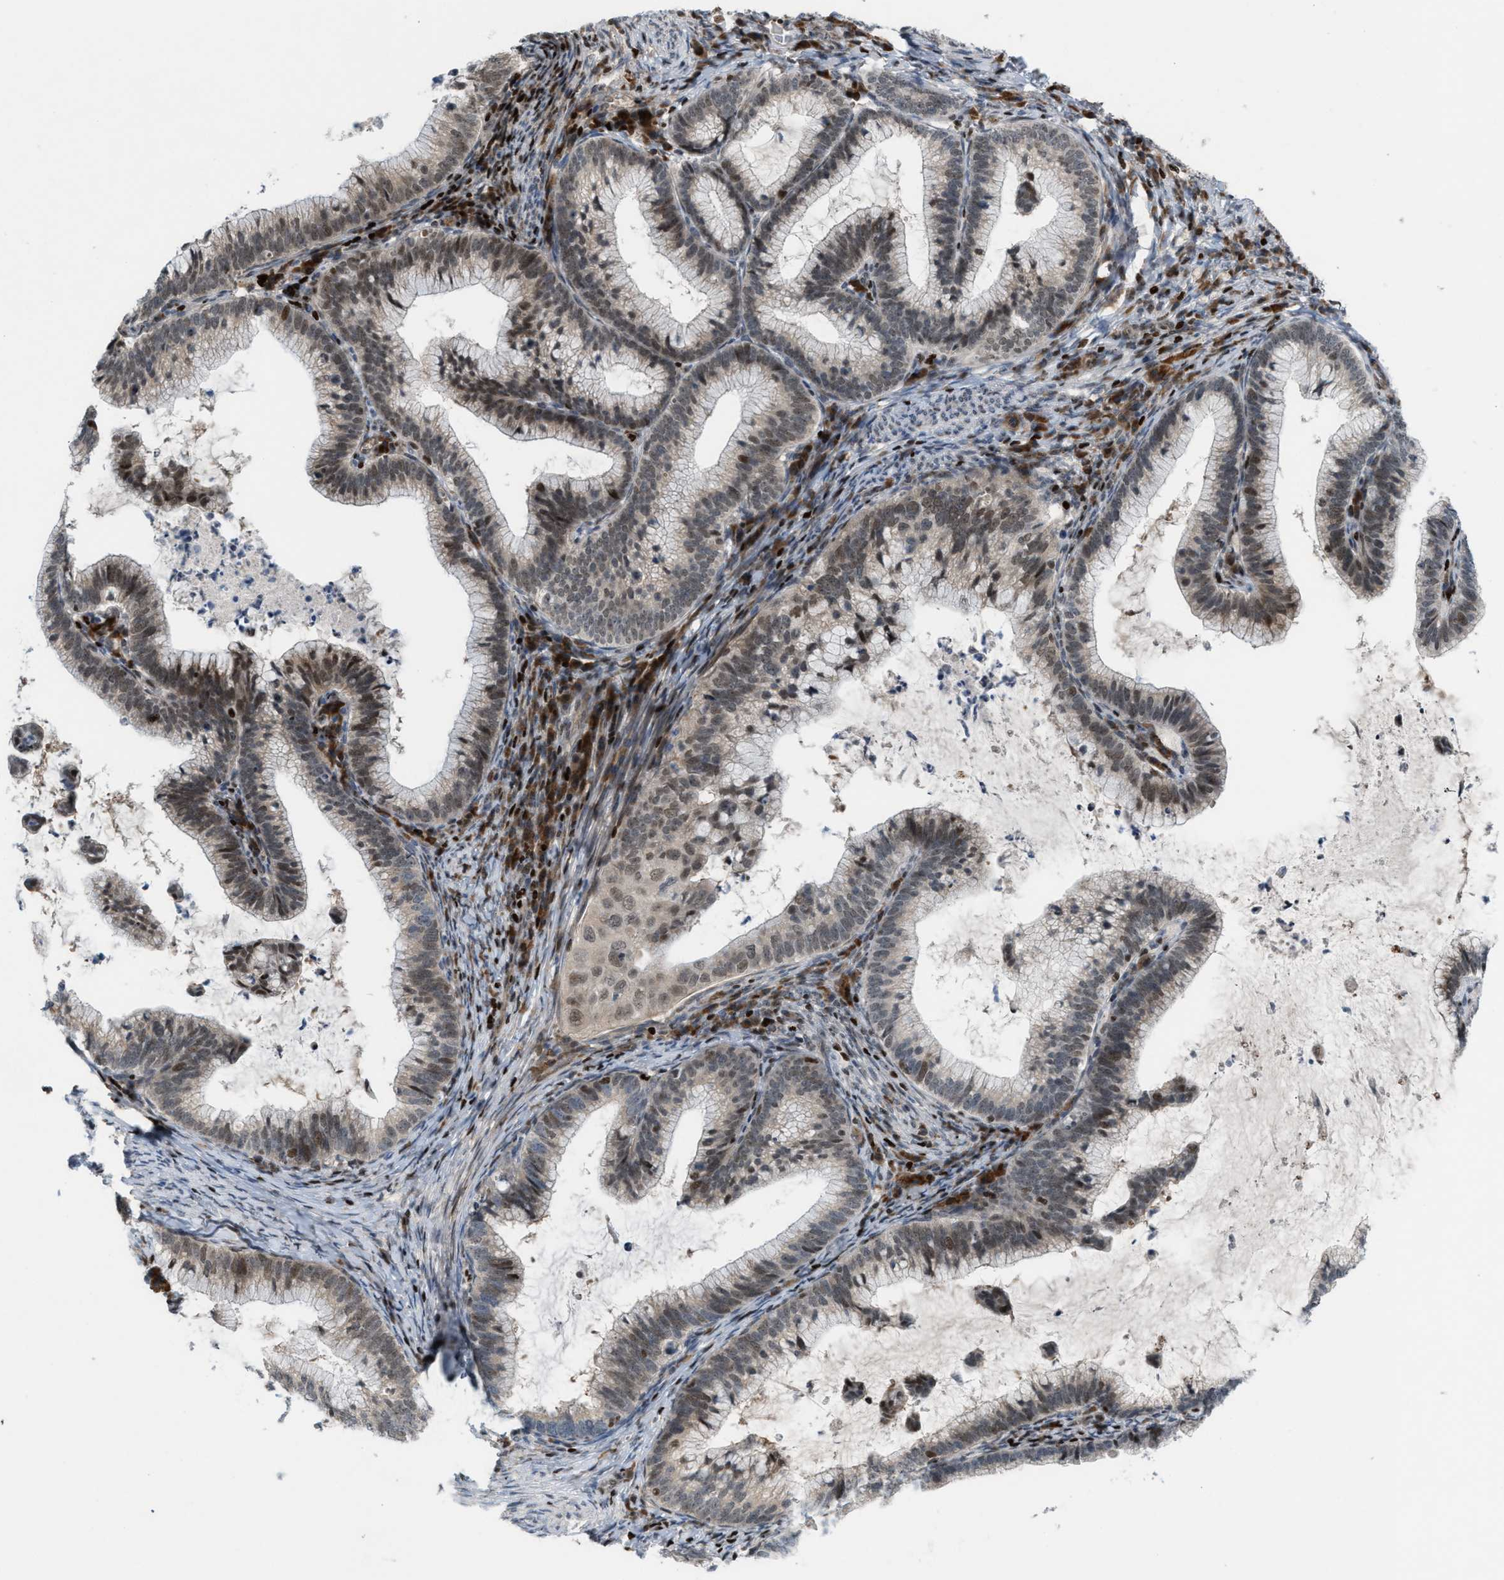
{"staining": {"intensity": "weak", "quantity": ">75%", "location": "cytoplasmic/membranous,nuclear"}, "tissue": "cervical cancer", "cell_type": "Tumor cells", "image_type": "cancer", "snomed": [{"axis": "morphology", "description": "Adenocarcinoma, NOS"}, {"axis": "topography", "description": "Cervix"}], "caption": "Cervical cancer (adenocarcinoma) tissue displays weak cytoplasmic/membranous and nuclear positivity in approximately >75% of tumor cells, visualized by immunohistochemistry. Nuclei are stained in blue.", "gene": "ZNF276", "patient": {"sex": "female", "age": 36}}